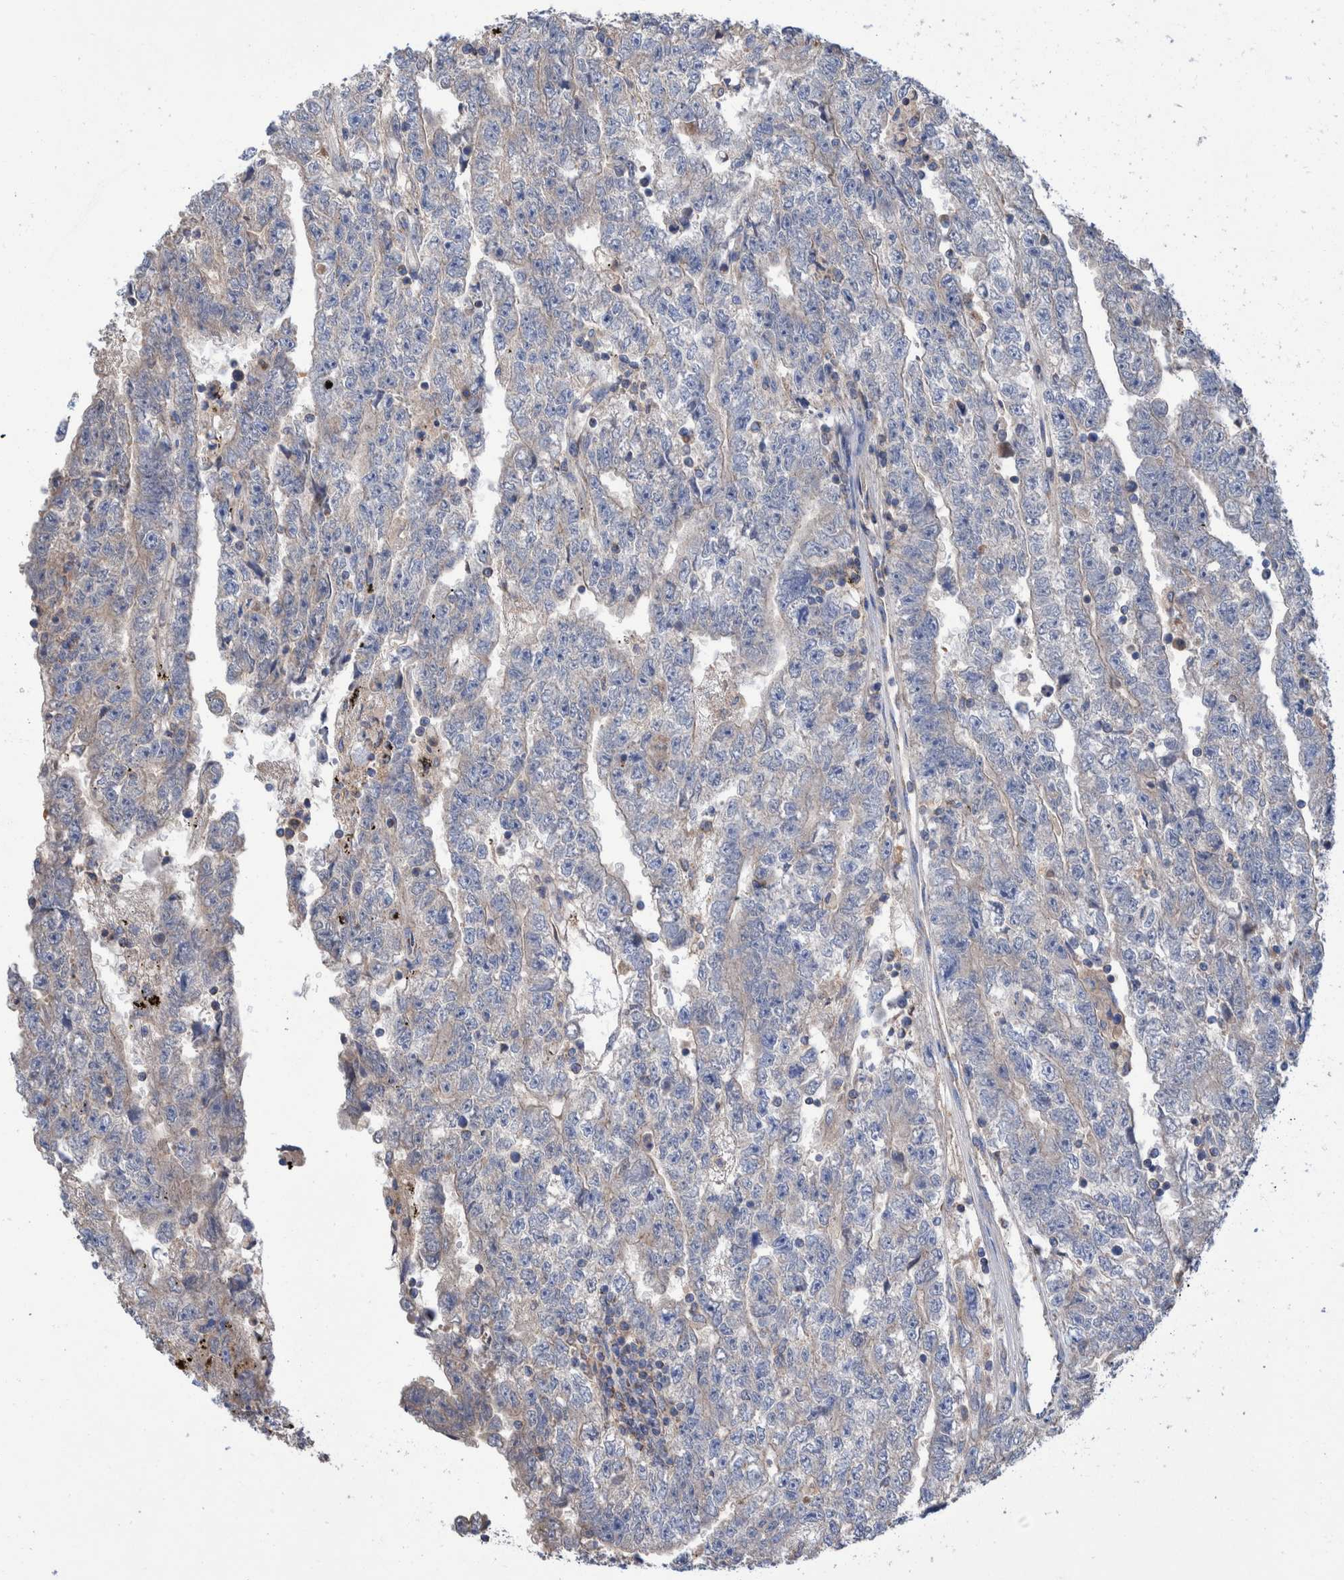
{"staining": {"intensity": "negative", "quantity": "none", "location": "none"}, "tissue": "testis cancer", "cell_type": "Tumor cells", "image_type": "cancer", "snomed": [{"axis": "morphology", "description": "Carcinoma, Embryonal, NOS"}, {"axis": "topography", "description": "Testis"}], "caption": "This is an immunohistochemistry histopathology image of human testis embryonal carcinoma. There is no expression in tumor cells.", "gene": "DECR1", "patient": {"sex": "male", "age": 25}}